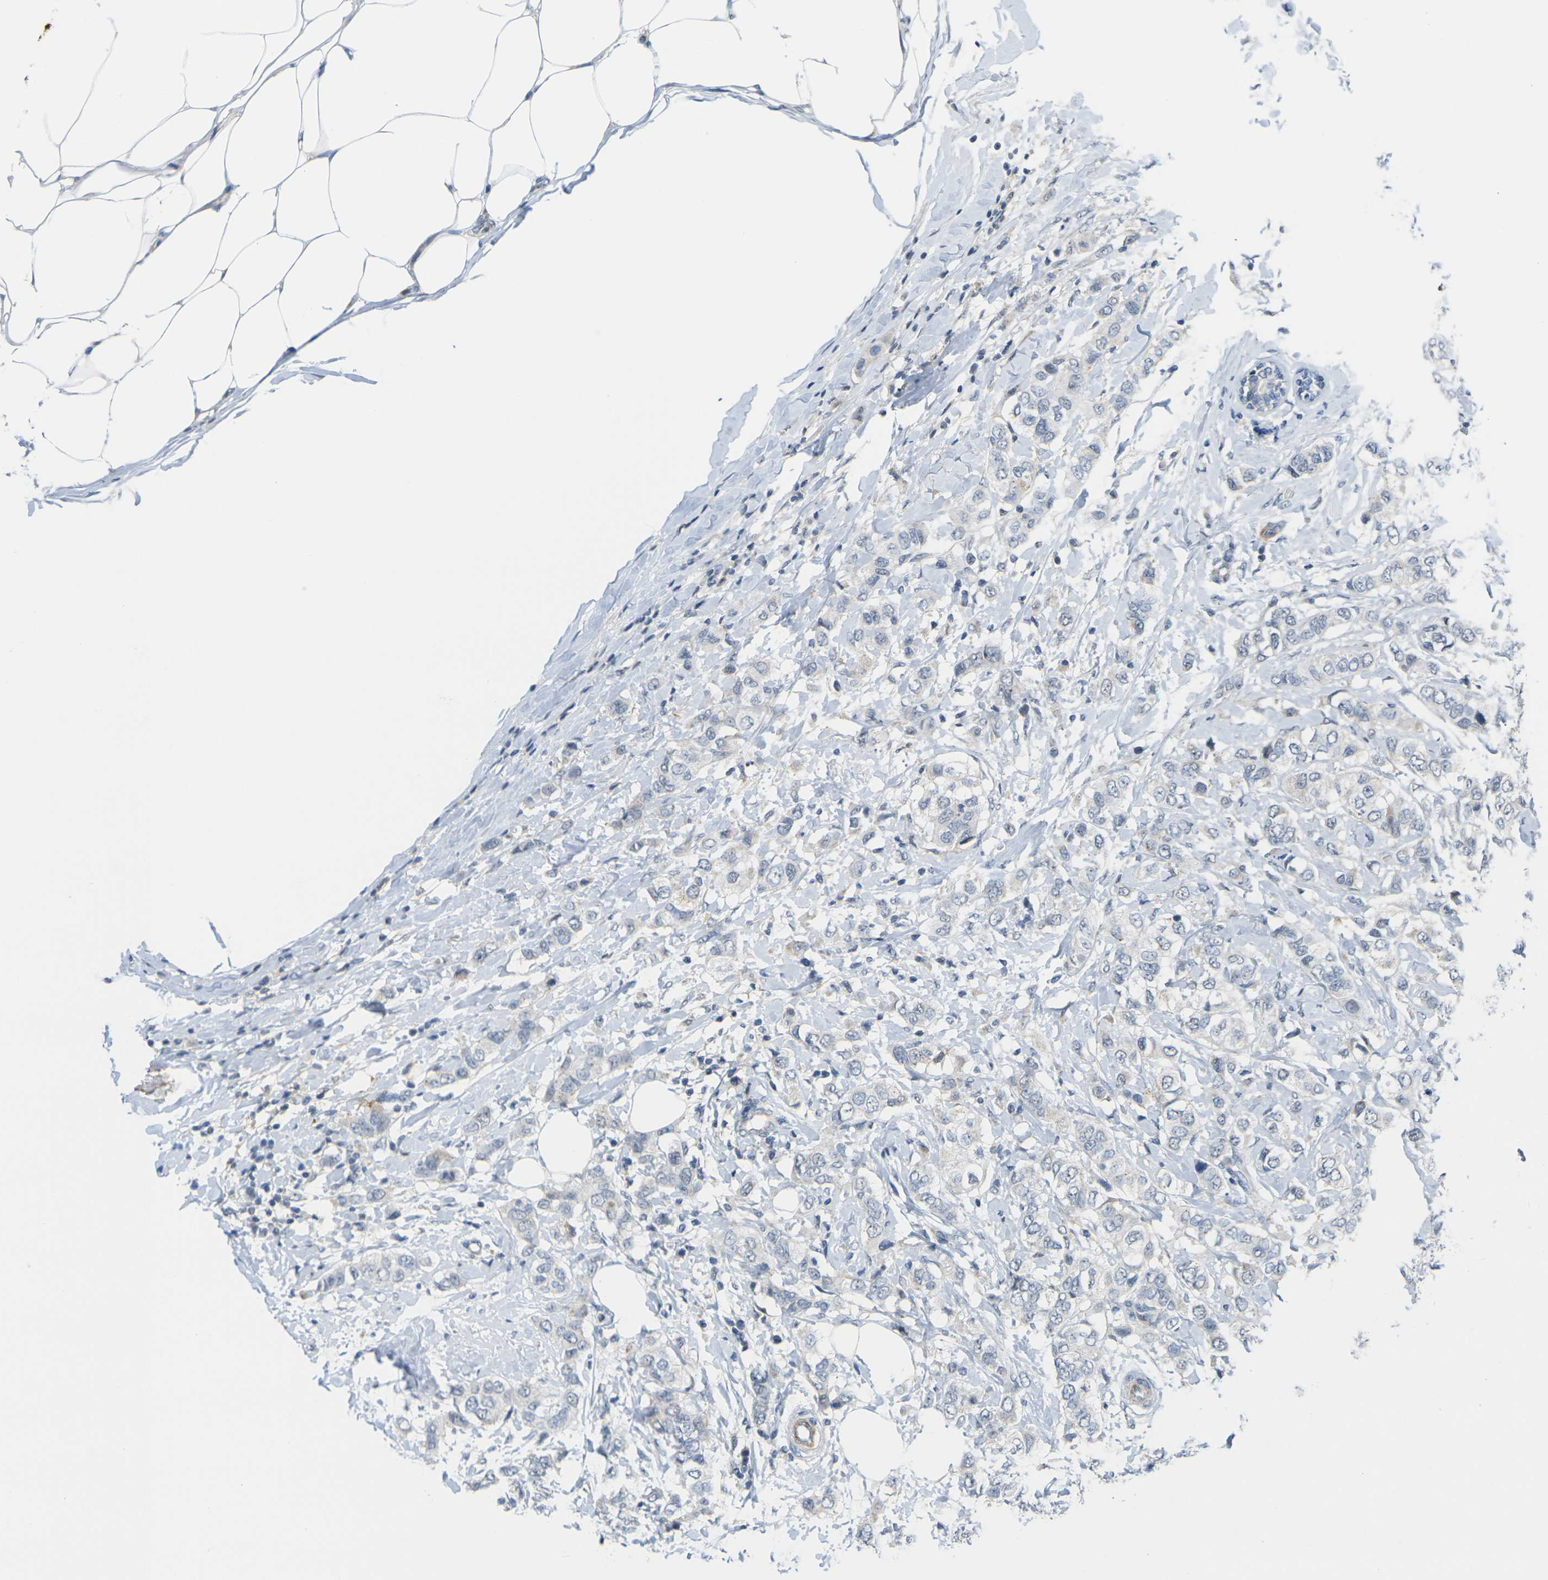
{"staining": {"intensity": "weak", "quantity": "25%-75%", "location": "cytoplasmic/membranous"}, "tissue": "breast cancer", "cell_type": "Tumor cells", "image_type": "cancer", "snomed": [{"axis": "morphology", "description": "Duct carcinoma"}, {"axis": "topography", "description": "Breast"}], "caption": "Protein expression analysis of breast intraductal carcinoma exhibits weak cytoplasmic/membranous staining in about 25%-75% of tumor cells. (IHC, brightfield microscopy, high magnification).", "gene": "OTOF", "patient": {"sex": "female", "age": 50}}